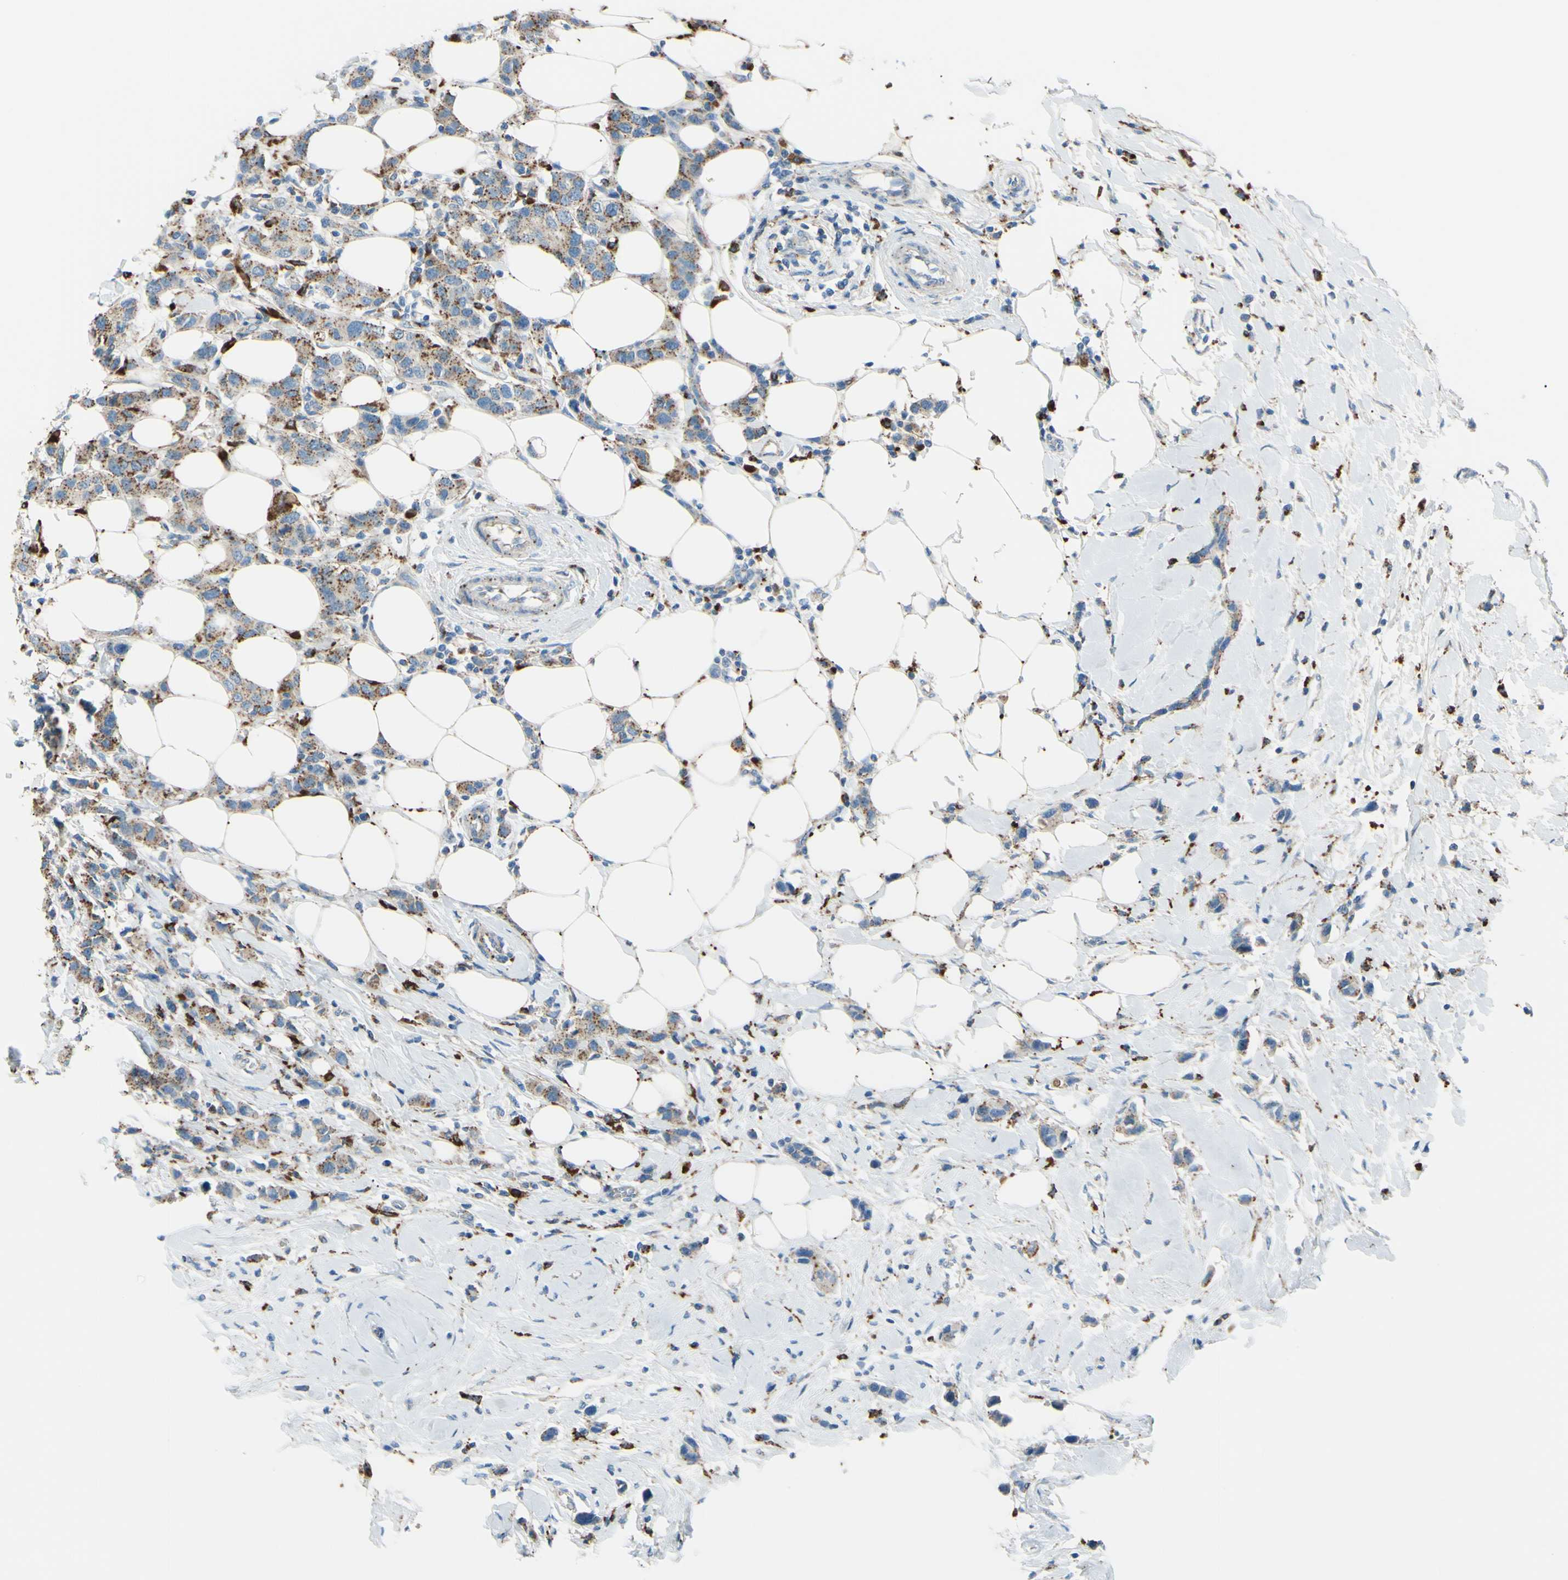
{"staining": {"intensity": "moderate", "quantity": ">75%", "location": "cytoplasmic/membranous"}, "tissue": "breast cancer", "cell_type": "Tumor cells", "image_type": "cancer", "snomed": [{"axis": "morphology", "description": "Normal tissue, NOS"}, {"axis": "morphology", "description": "Duct carcinoma"}, {"axis": "topography", "description": "Breast"}], "caption": "A brown stain shows moderate cytoplasmic/membranous positivity of a protein in infiltrating ductal carcinoma (breast) tumor cells.", "gene": "CTSD", "patient": {"sex": "female", "age": 50}}